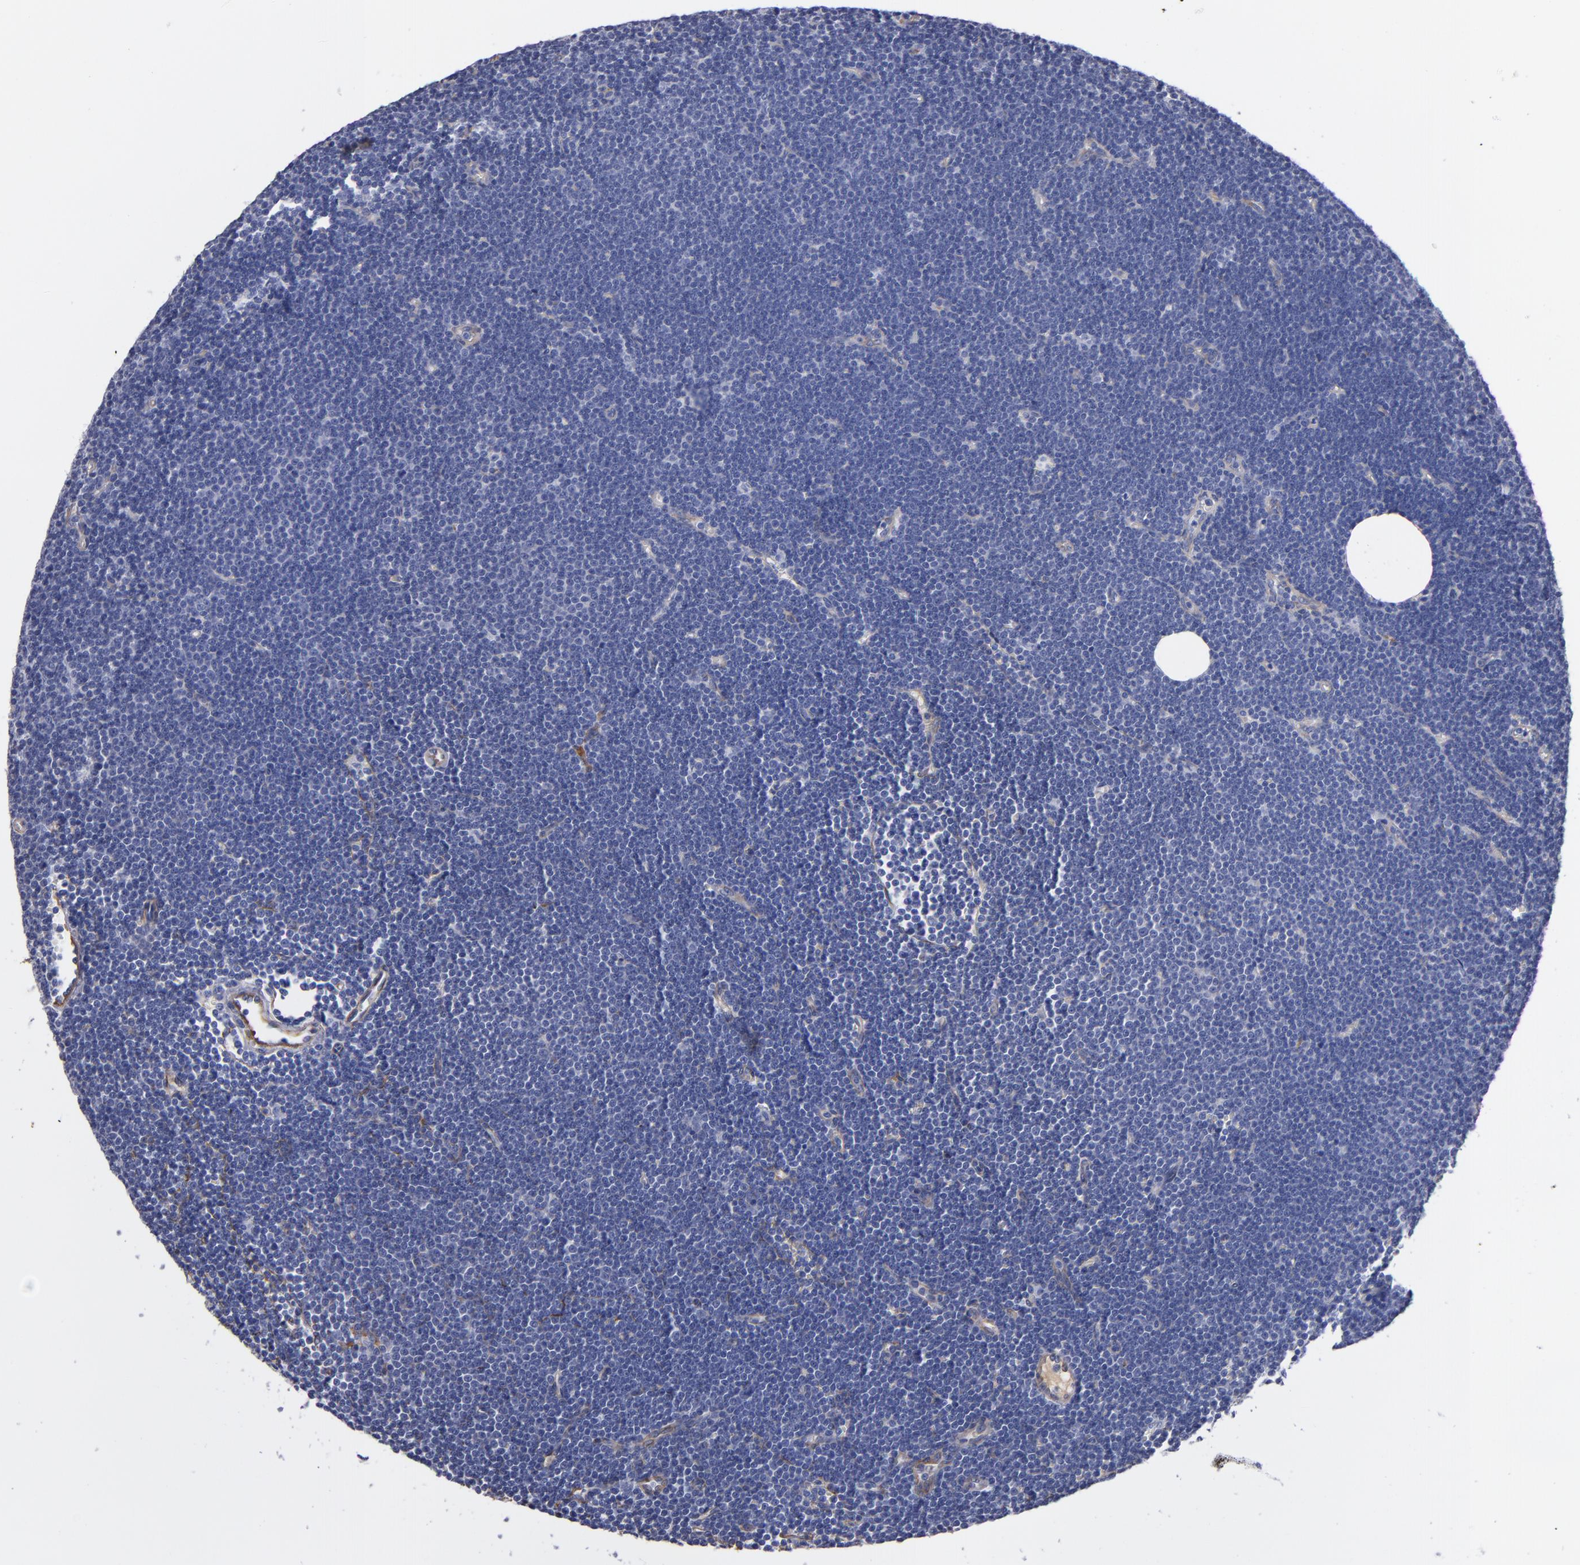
{"staining": {"intensity": "negative", "quantity": "none", "location": "none"}, "tissue": "lymphoma", "cell_type": "Tumor cells", "image_type": "cancer", "snomed": [{"axis": "morphology", "description": "Malignant lymphoma, non-Hodgkin's type, Low grade"}, {"axis": "topography", "description": "Lymph node"}], "caption": "Immunohistochemical staining of malignant lymphoma, non-Hodgkin's type (low-grade) shows no significant positivity in tumor cells.", "gene": "LAMC1", "patient": {"sex": "female", "age": 73}}